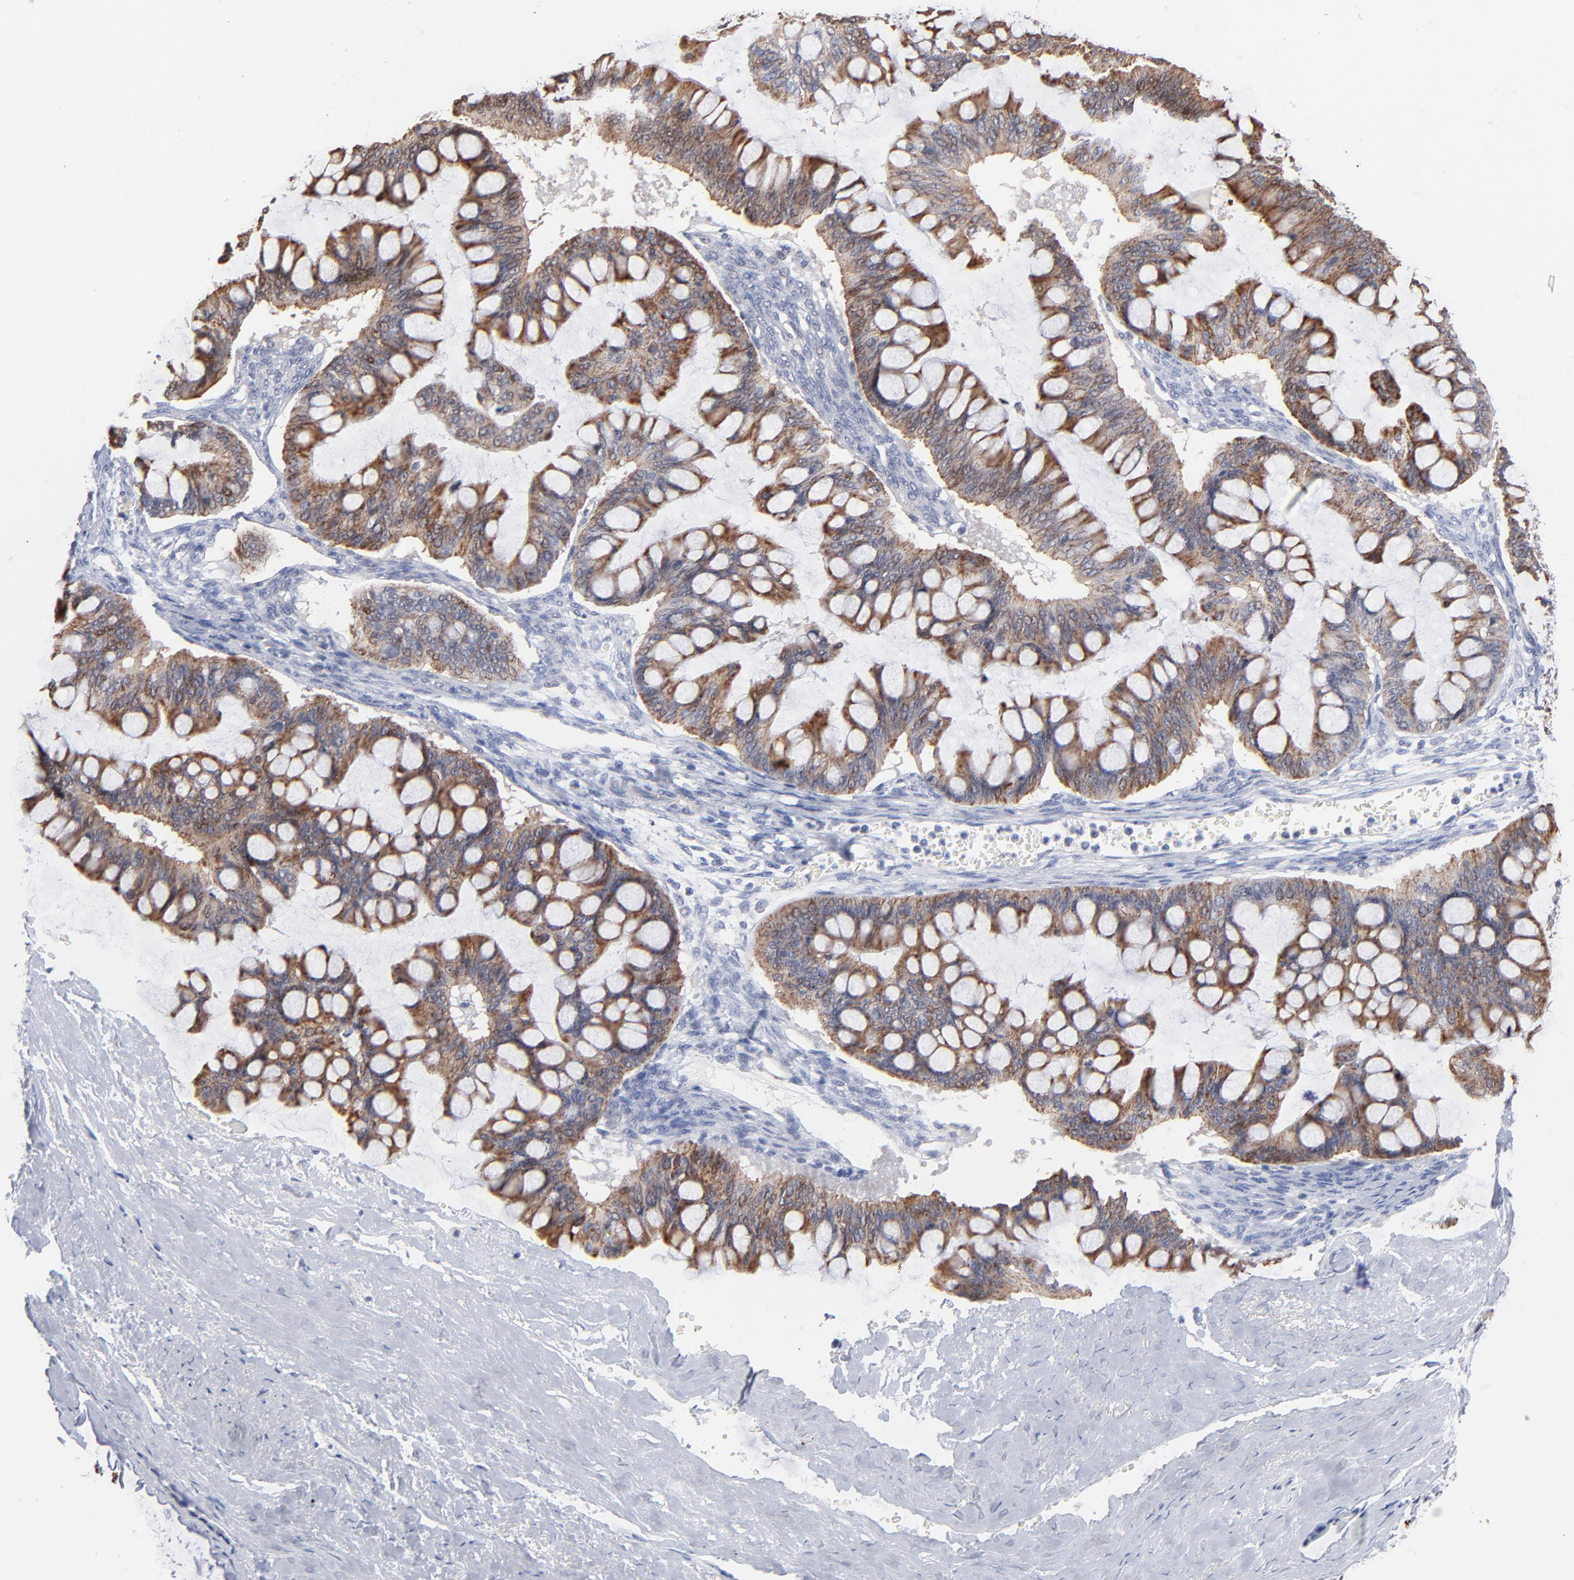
{"staining": {"intensity": "moderate", "quantity": ">75%", "location": "cytoplasmic/membranous"}, "tissue": "ovarian cancer", "cell_type": "Tumor cells", "image_type": "cancer", "snomed": [{"axis": "morphology", "description": "Cystadenocarcinoma, mucinous, NOS"}, {"axis": "topography", "description": "Ovary"}], "caption": "Human mucinous cystadenocarcinoma (ovarian) stained with a brown dye exhibits moderate cytoplasmic/membranous positive staining in approximately >75% of tumor cells.", "gene": "CHCHD10", "patient": {"sex": "female", "age": 73}}